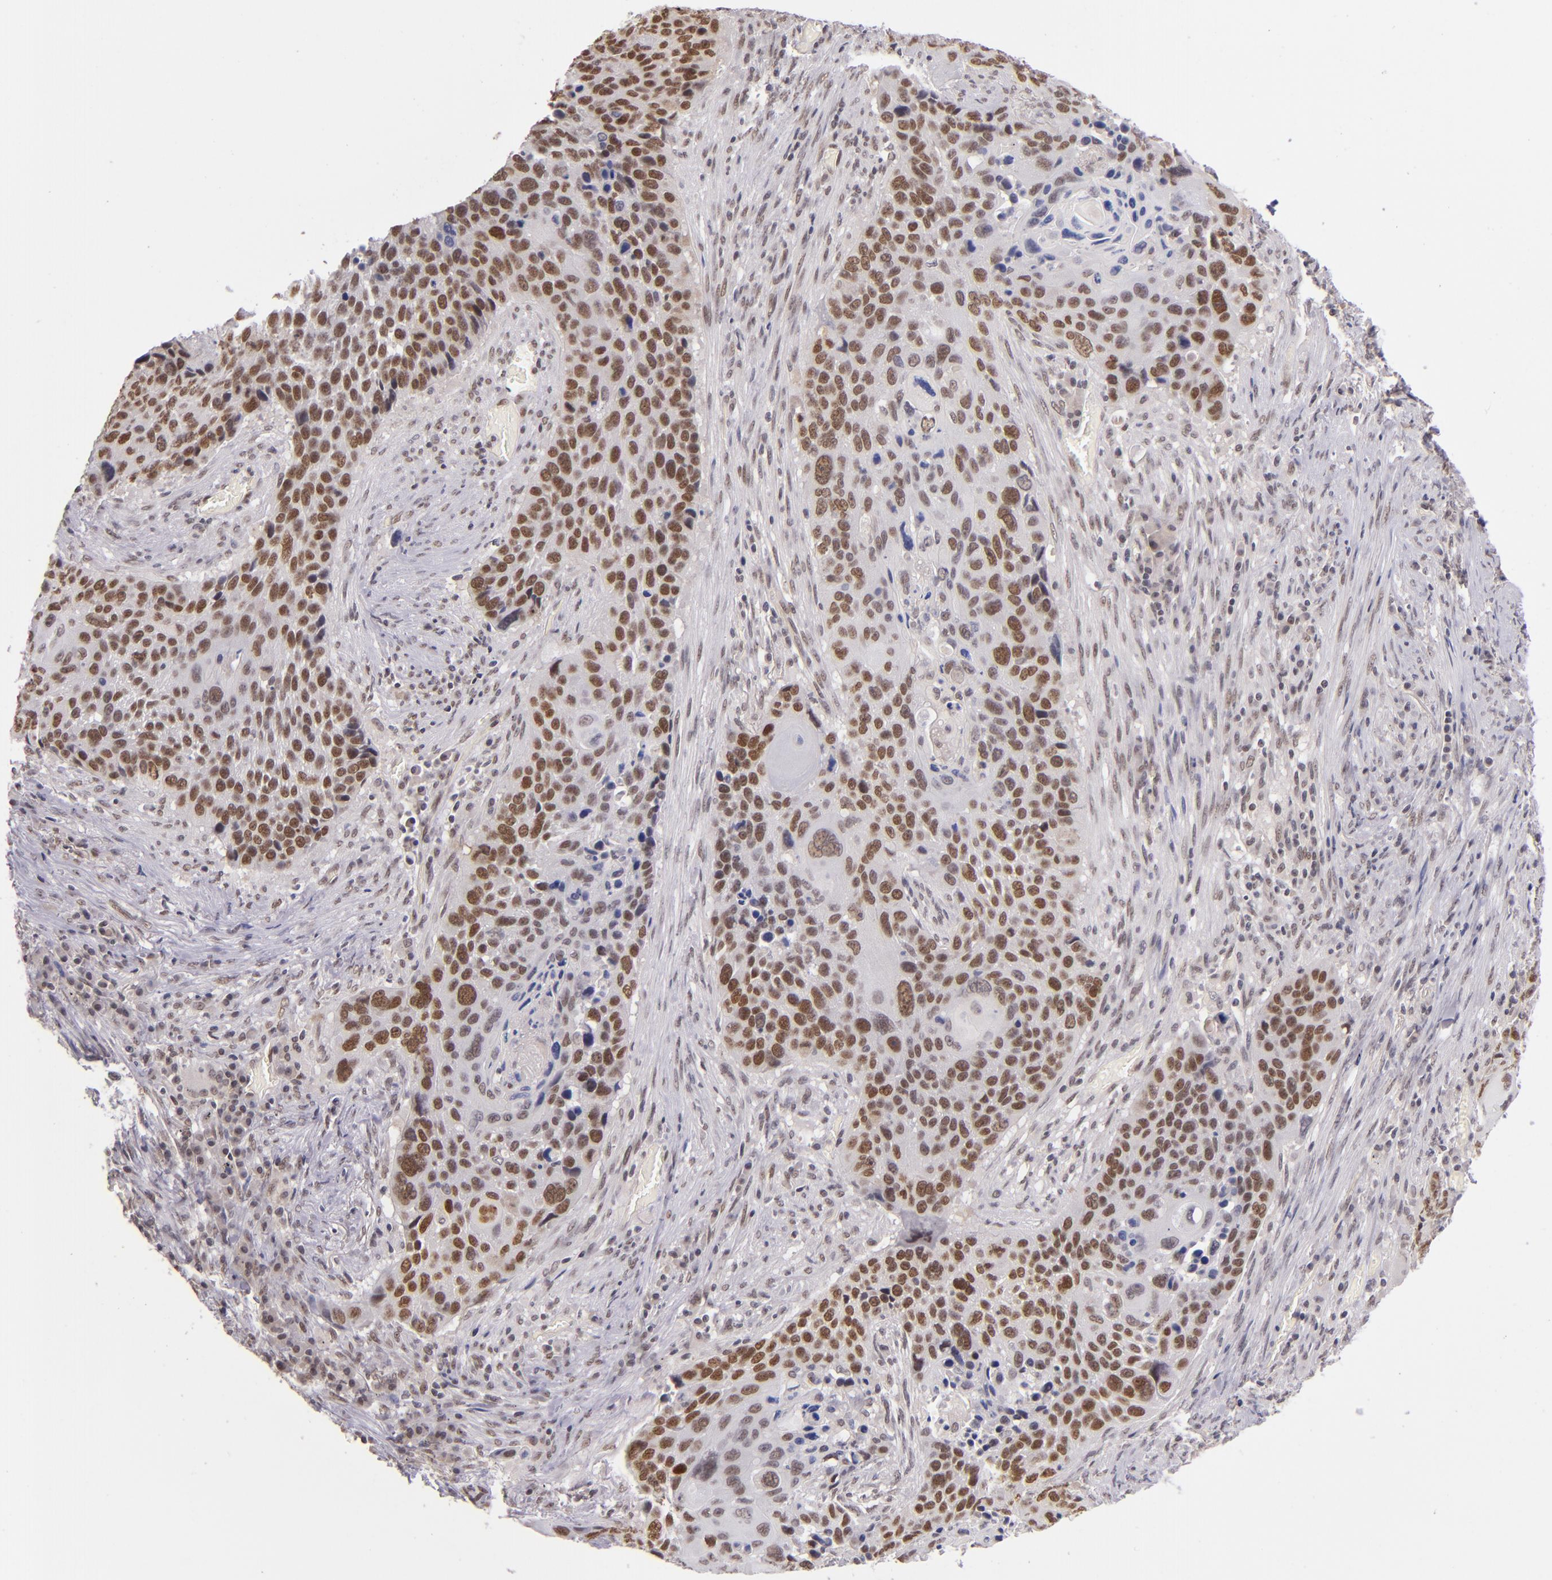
{"staining": {"intensity": "moderate", "quantity": ">75%", "location": "nuclear"}, "tissue": "lung cancer", "cell_type": "Tumor cells", "image_type": "cancer", "snomed": [{"axis": "morphology", "description": "Squamous cell carcinoma, NOS"}, {"axis": "topography", "description": "Lung"}], "caption": "This micrograph demonstrates IHC staining of squamous cell carcinoma (lung), with medium moderate nuclear staining in approximately >75% of tumor cells.", "gene": "ZNF148", "patient": {"sex": "male", "age": 68}}